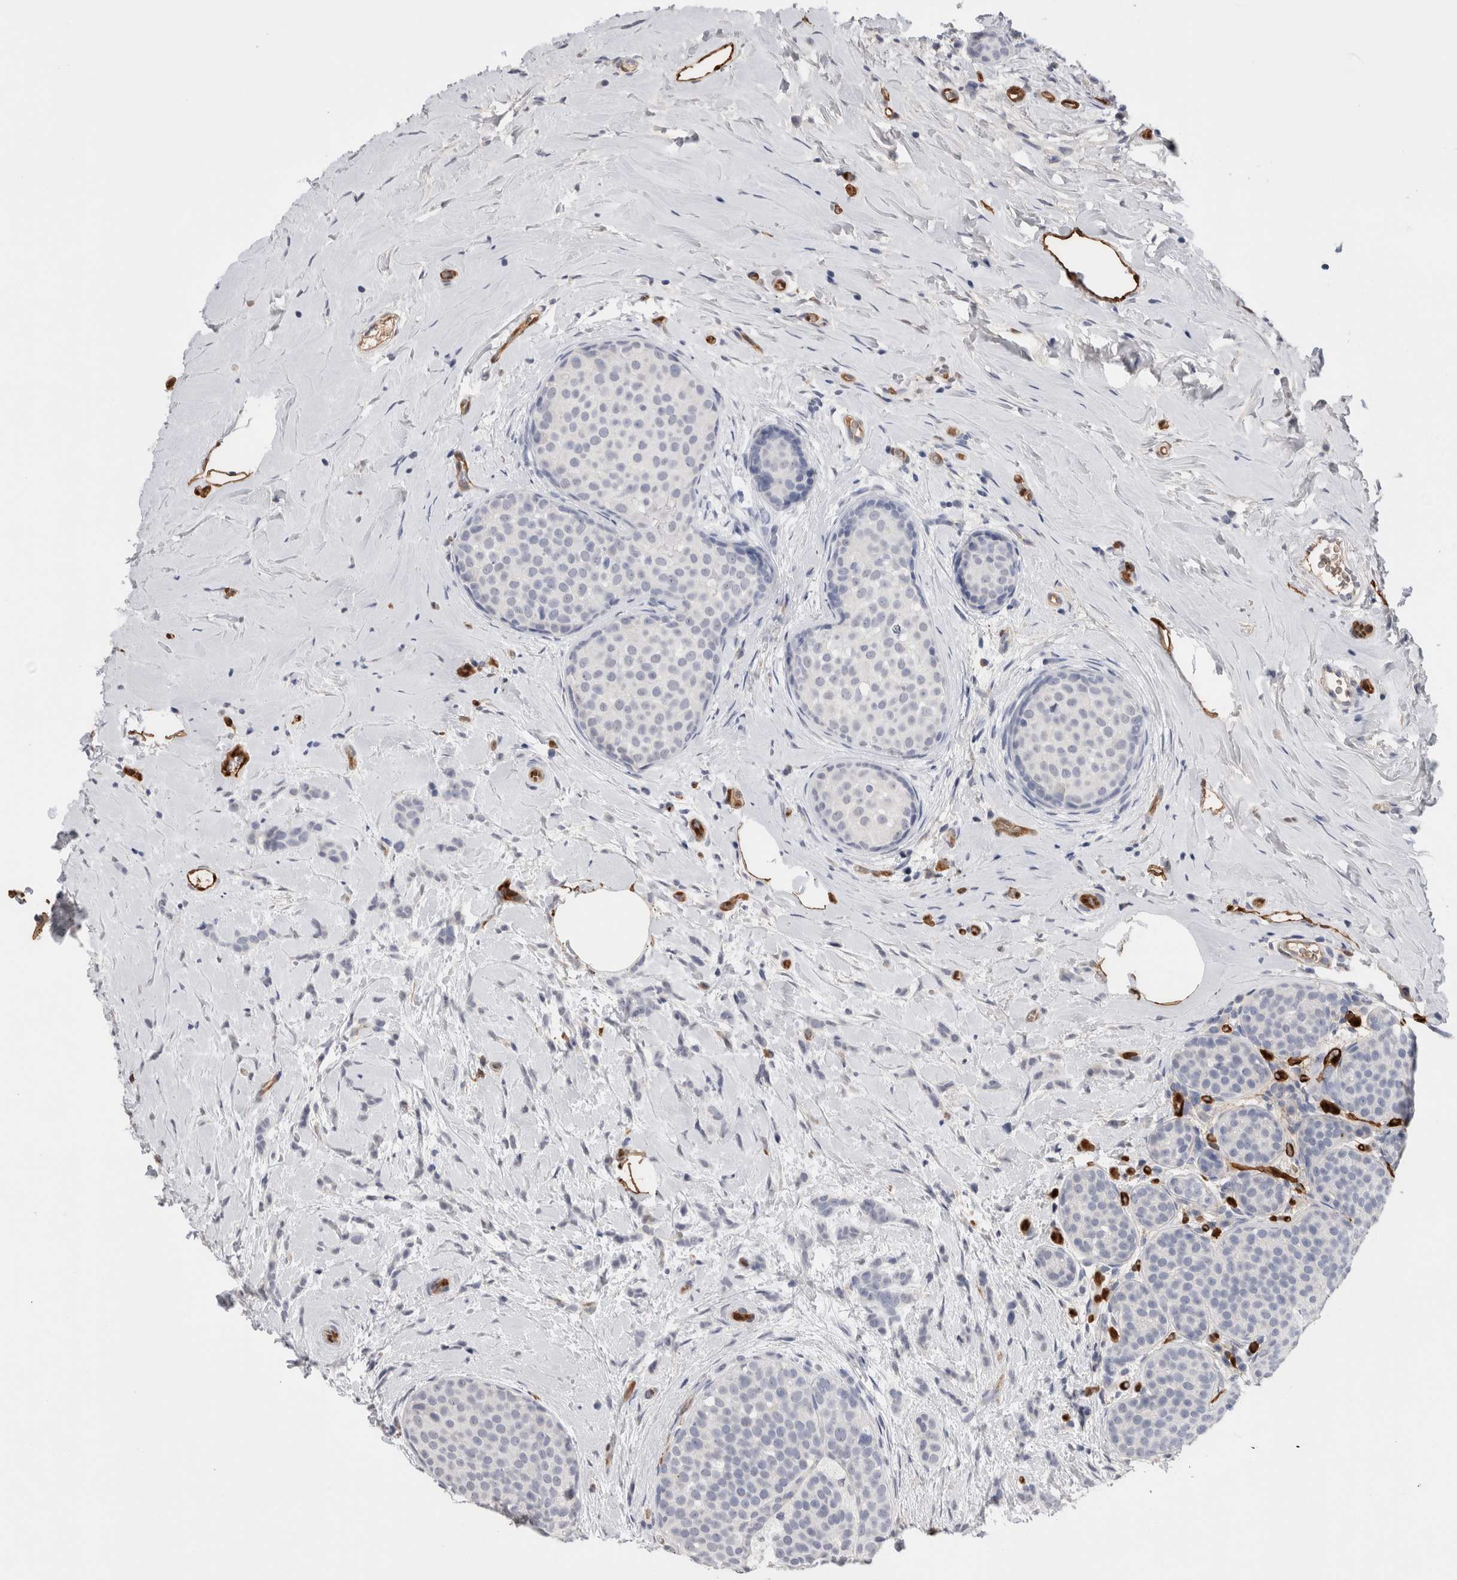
{"staining": {"intensity": "negative", "quantity": "none", "location": "none"}, "tissue": "breast cancer", "cell_type": "Tumor cells", "image_type": "cancer", "snomed": [{"axis": "morphology", "description": "Lobular carcinoma, in situ"}, {"axis": "morphology", "description": "Lobular carcinoma"}, {"axis": "topography", "description": "Breast"}], "caption": "DAB (3,3'-diaminobenzidine) immunohistochemical staining of lobular carcinoma in situ (breast) shows no significant staining in tumor cells.", "gene": "FABP4", "patient": {"sex": "female", "age": 41}}